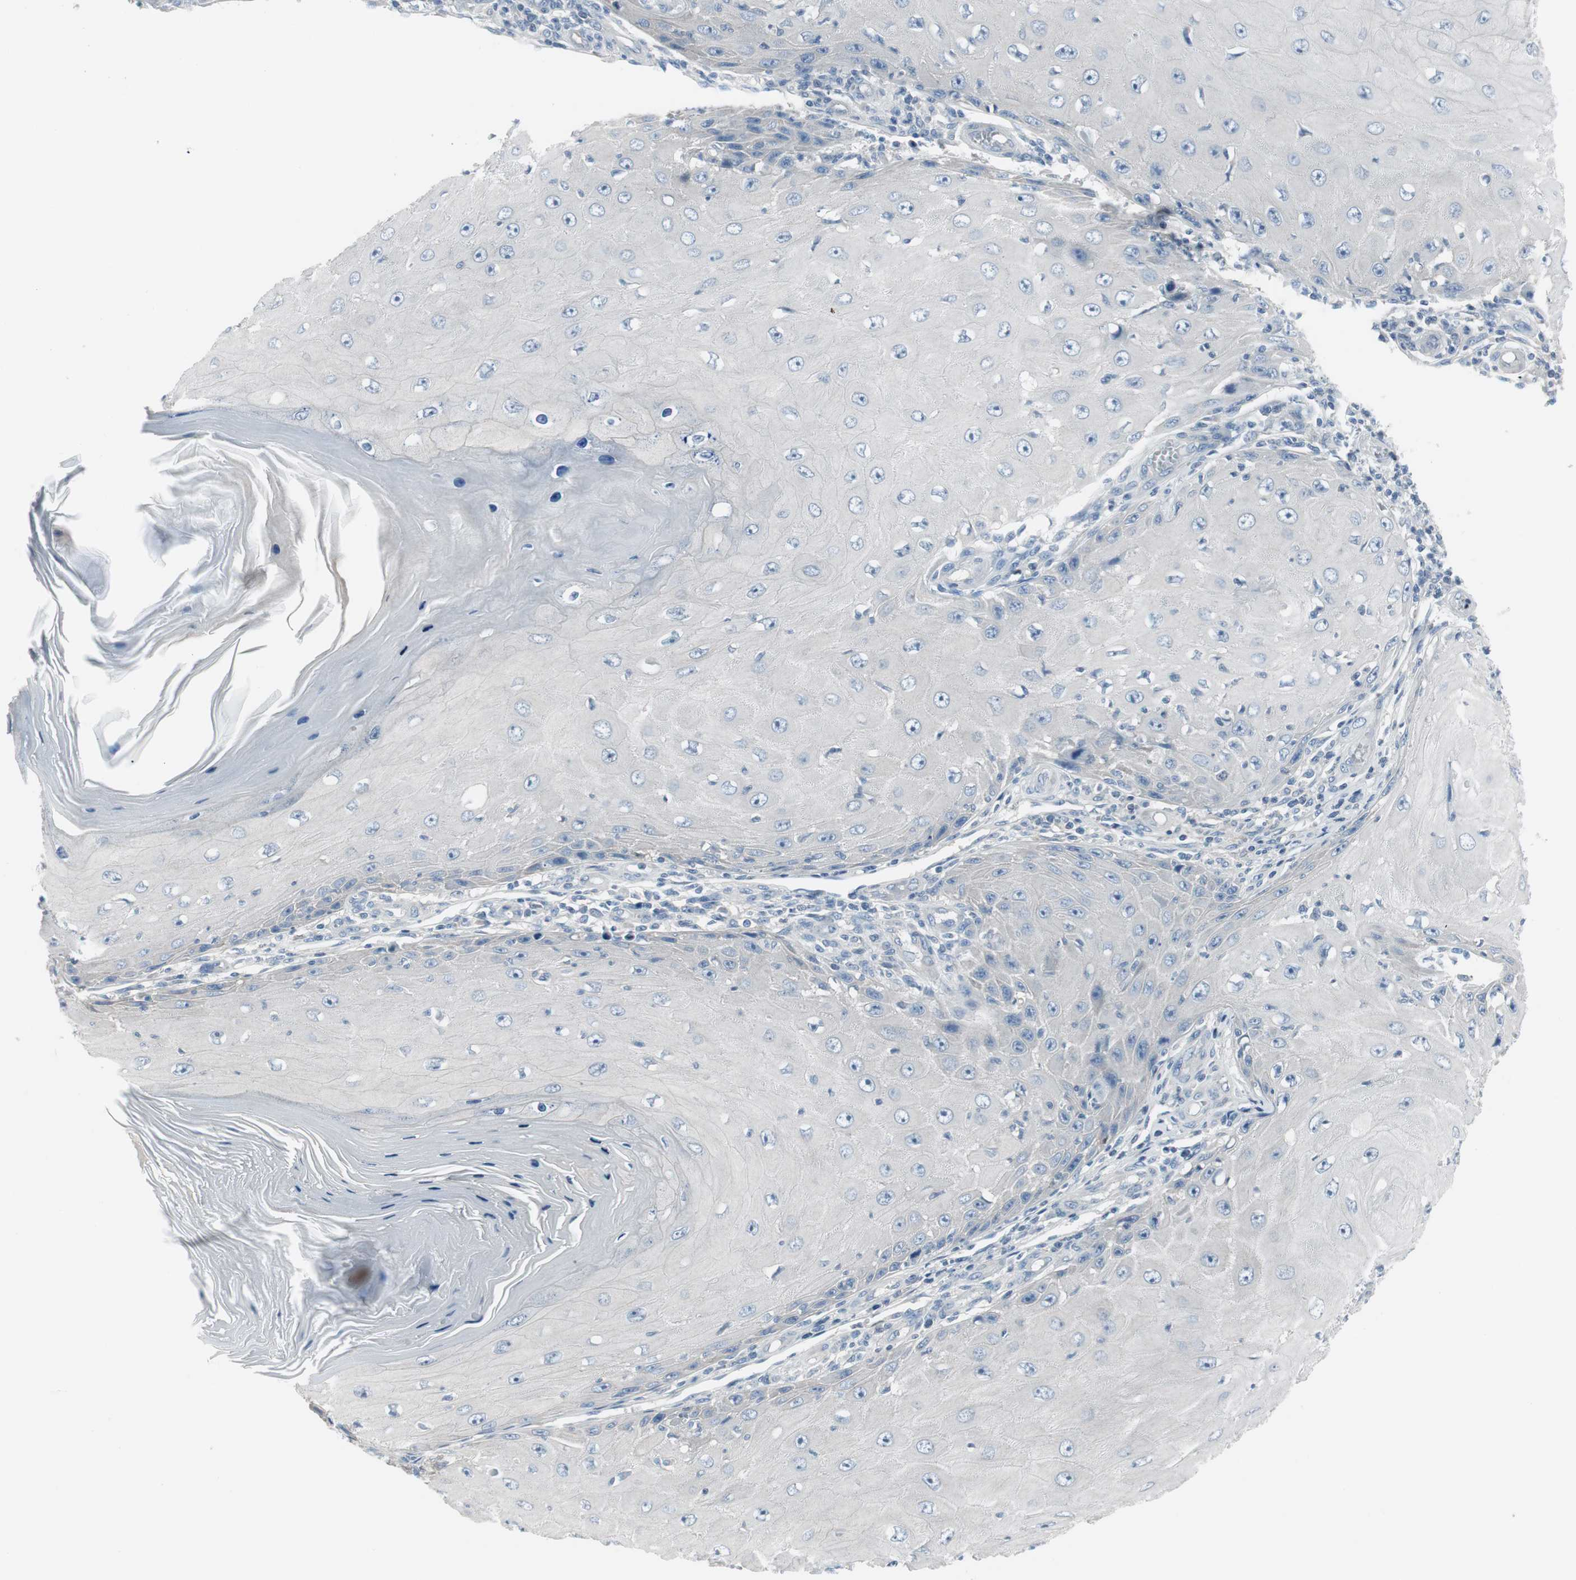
{"staining": {"intensity": "negative", "quantity": "none", "location": "none"}, "tissue": "skin cancer", "cell_type": "Tumor cells", "image_type": "cancer", "snomed": [{"axis": "morphology", "description": "Squamous cell carcinoma, NOS"}, {"axis": "topography", "description": "Skin"}], "caption": "Skin cancer (squamous cell carcinoma) was stained to show a protein in brown. There is no significant positivity in tumor cells.", "gene": "PIGR", "patient": {"sex": "female", "age": 73}}